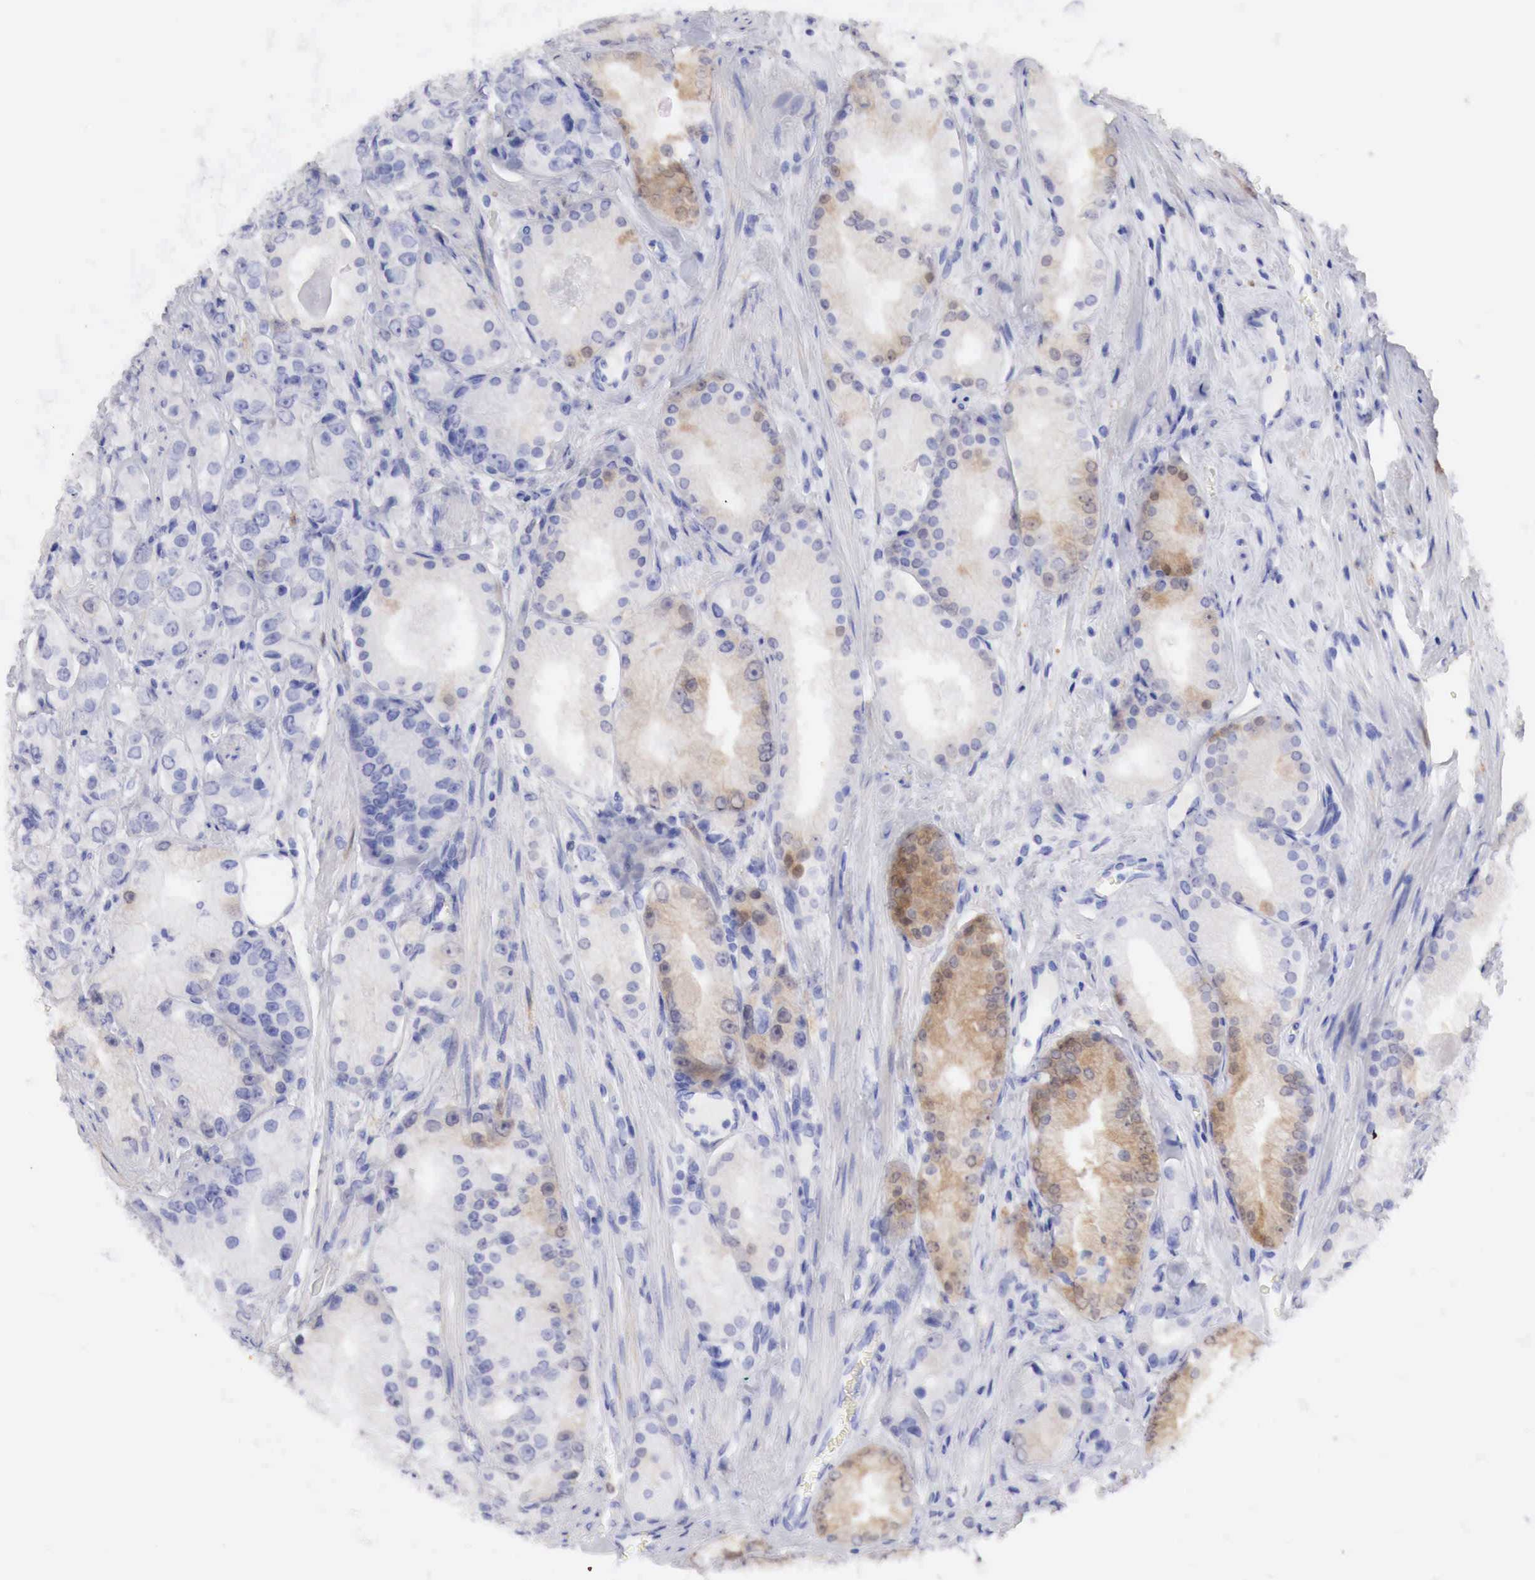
{"staining": {"intensity": "weak", "quantity": "<25%", "location": "cytoplasmic/membranous"}, "tissue": "prostate cancer", "cell_type": "Tumor cells", "image_type": "cancer", "snomed": [{"axis": "morphology", "description": "Adenocarcinoma, Medium grade"}, {"axis": "topography", "description": "Prostate"}], "caption": "Micrograph shows no significant protein staining in tumor cells of prostate medium-grade adenocarcinoma.", "gene": "CDKN2A", "patient": {"sex": "male", "age": 72}}